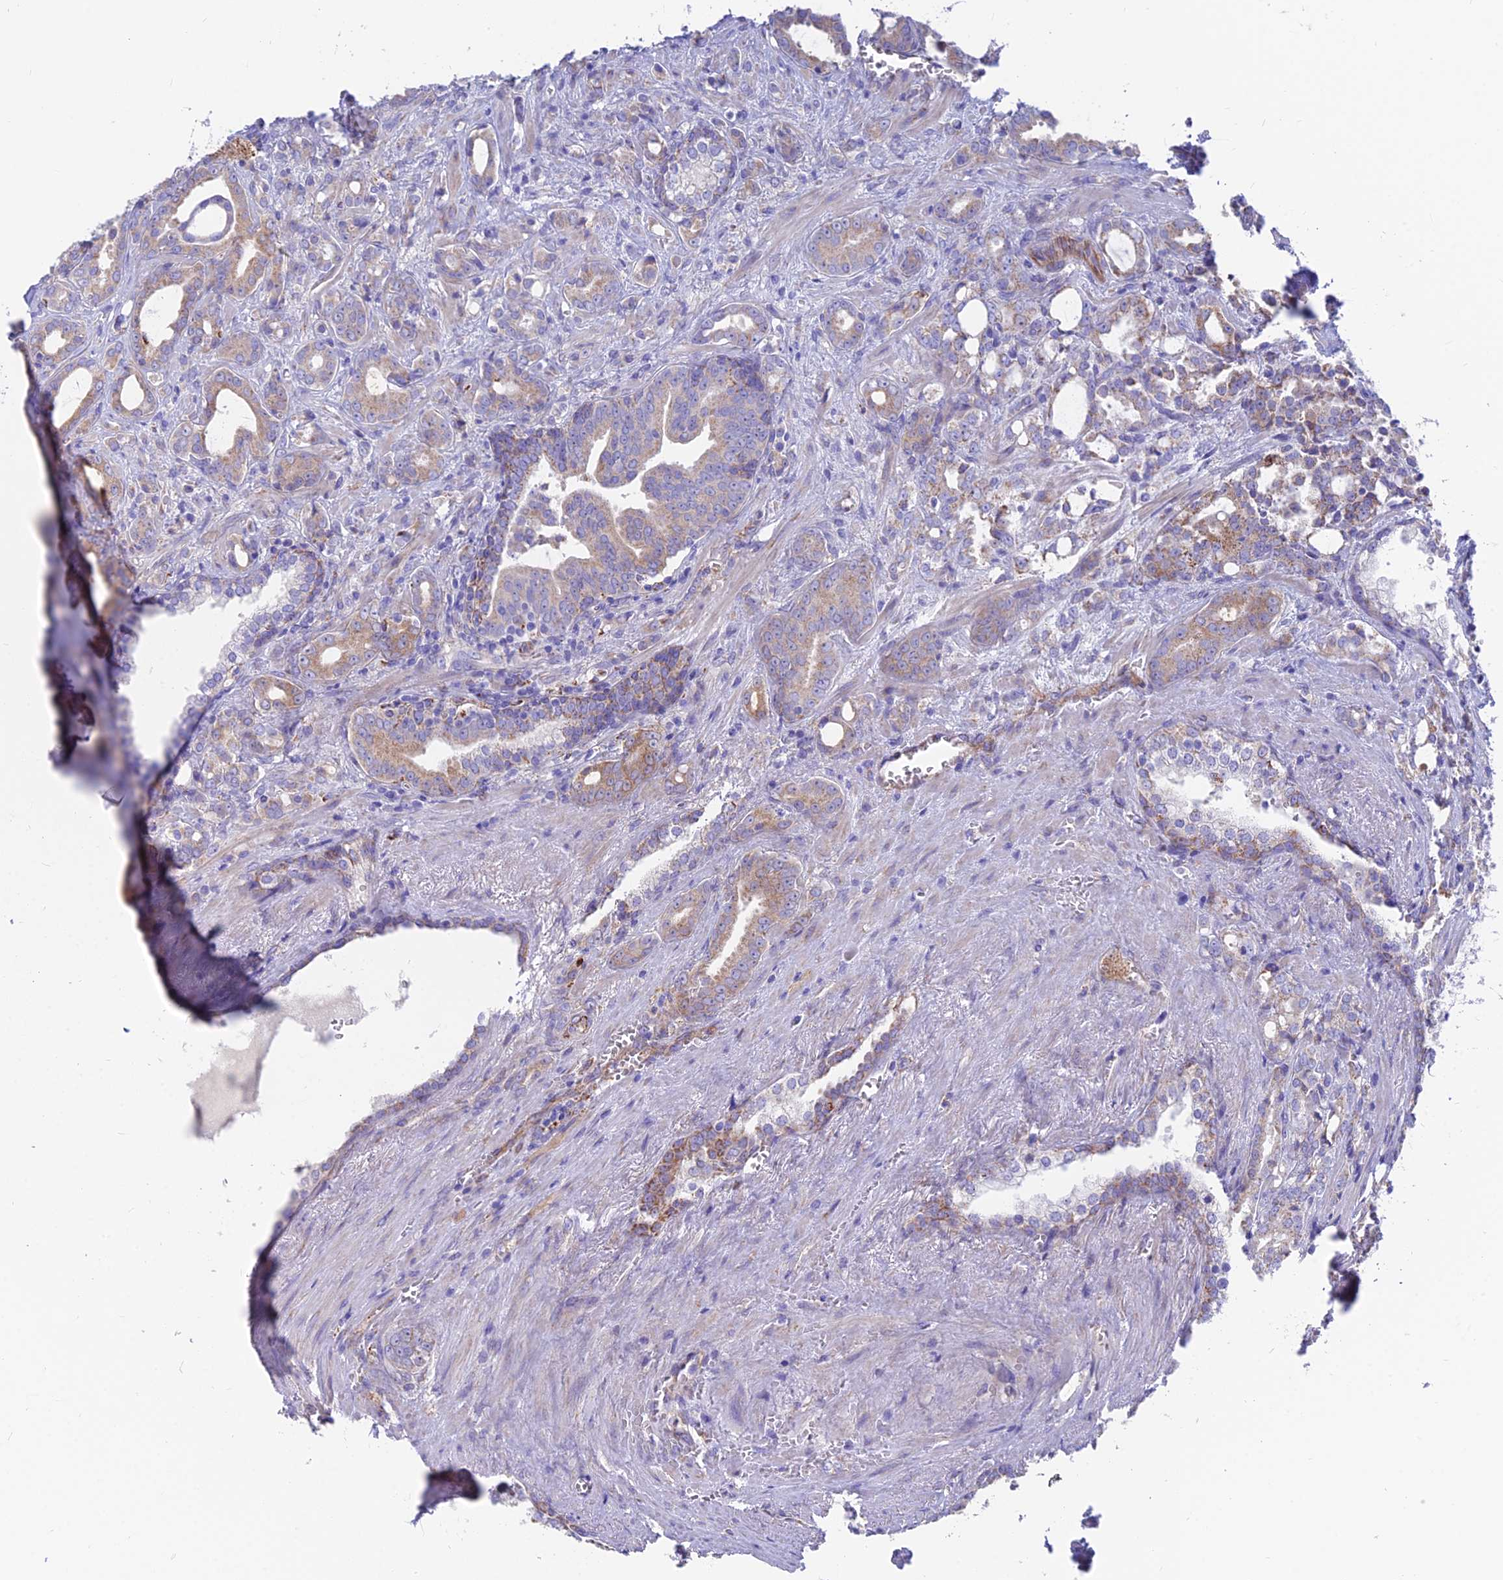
{"staining": {"intensity": "moderate", "quantity": ">75%", "location": "cytoplasmic/membranous"}, "tissue": "prostate cancer", "cell_type": "Tumor cells", "image_type": "cancer", "snomed": [{"axis": "morphology", "description": "Adenocarcinoma, High grade"}, {"axis": "topography", "description": "Prostate"}], "caption": "Moderate cytoplasmic/membranous expression for a protein is present in approximately >75% of tumor cells of prostate cancer using IHC.", "gene": "TIGD6", "patient": {"sex": "male", "age": 72}}